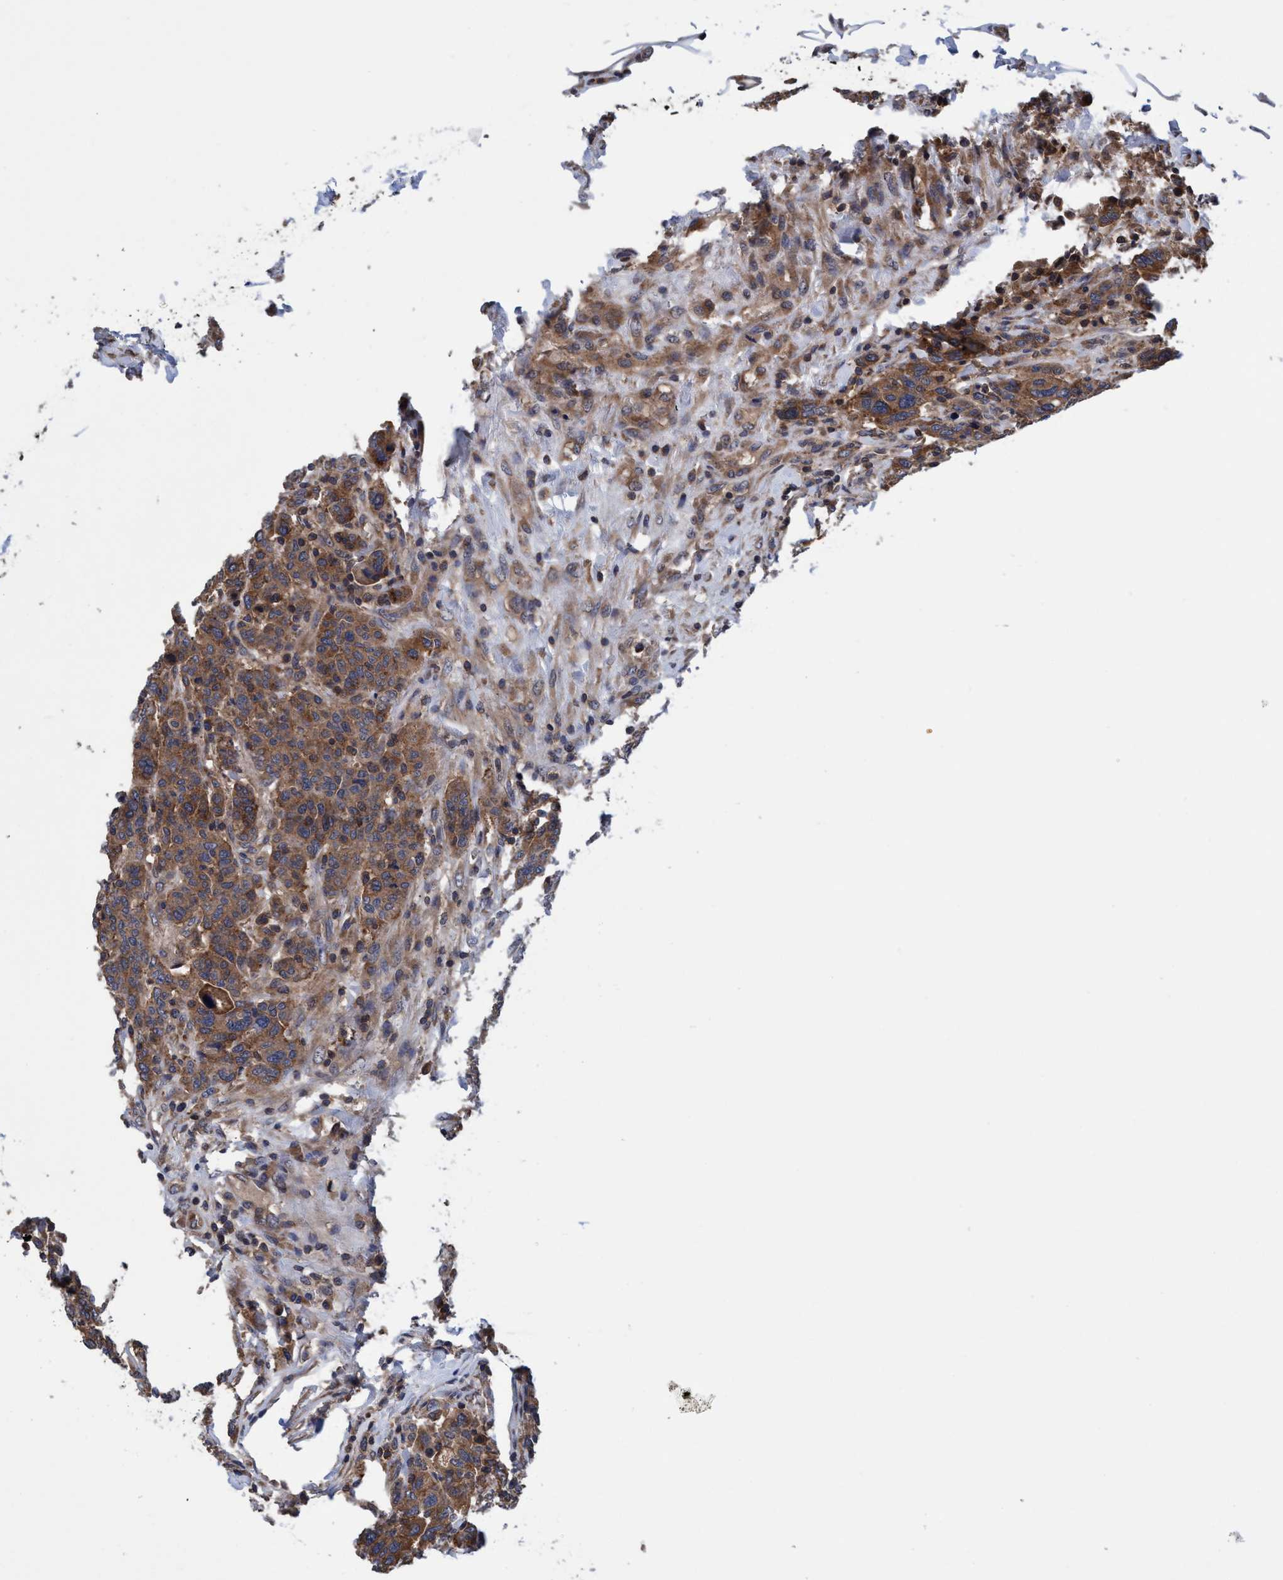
{"staining": {"intensity": "moderate", "quantity": ">75%", "location": "cytoplasmic/membranous"}, "tissue": "breast cancer", "cell_type": "Tumor cells", "image_type": "cancer", "snomed": [{"axis": "morphology", "description": "Duct carcinoma"}, {"axis": "topography", "description": "Breast"}], "caption": "This image exhibits IHC staining of human infiltrating ductal carcinoma (breast), with medium moderate cytoplasmic/membranous expression in approximately >75% of tumor cells.", "gene": "CALCOCO2", "patient": {"sex": "female", "age": 37}}